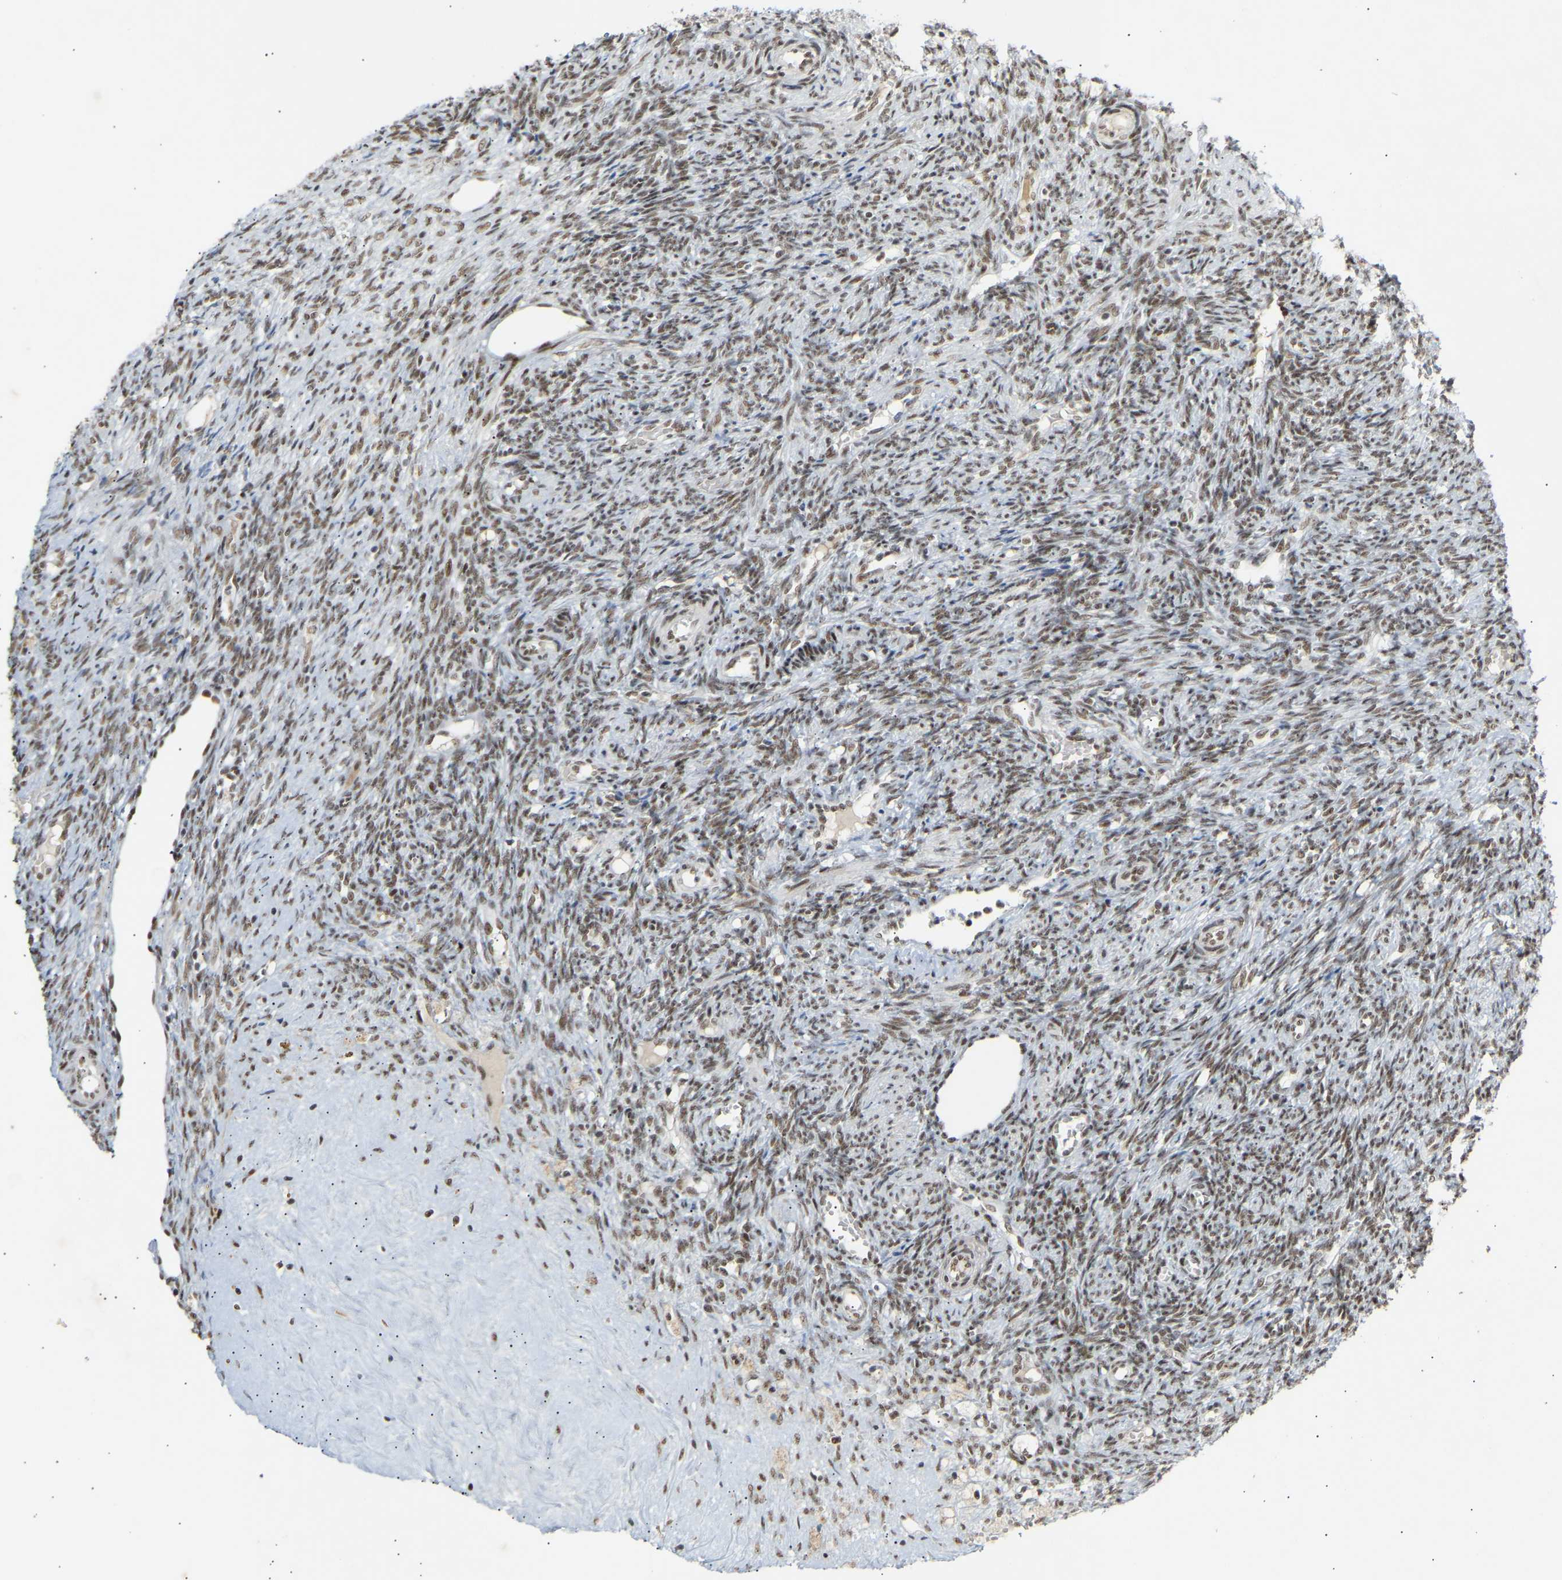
{"staining": {"intensity": "moderate", "quantity": "25%-75%", "location": "nuclear"}, "tissue": "ovary", "cell_type": "Follicle cells", "image_type": "normal", "snomed": [{"axis": "morphology", "description": "Normal tissue, NOS"}, {"axis": "topography", "description": "Ovary"}], "caption": "Protein expression by immunohistochemistry exhibits moderate nuclear positivity in approximately 25%-75% of follicle cells in benign ovary.", "gene": "NELFB", "patient": {"sex": "female", "age": 41}}